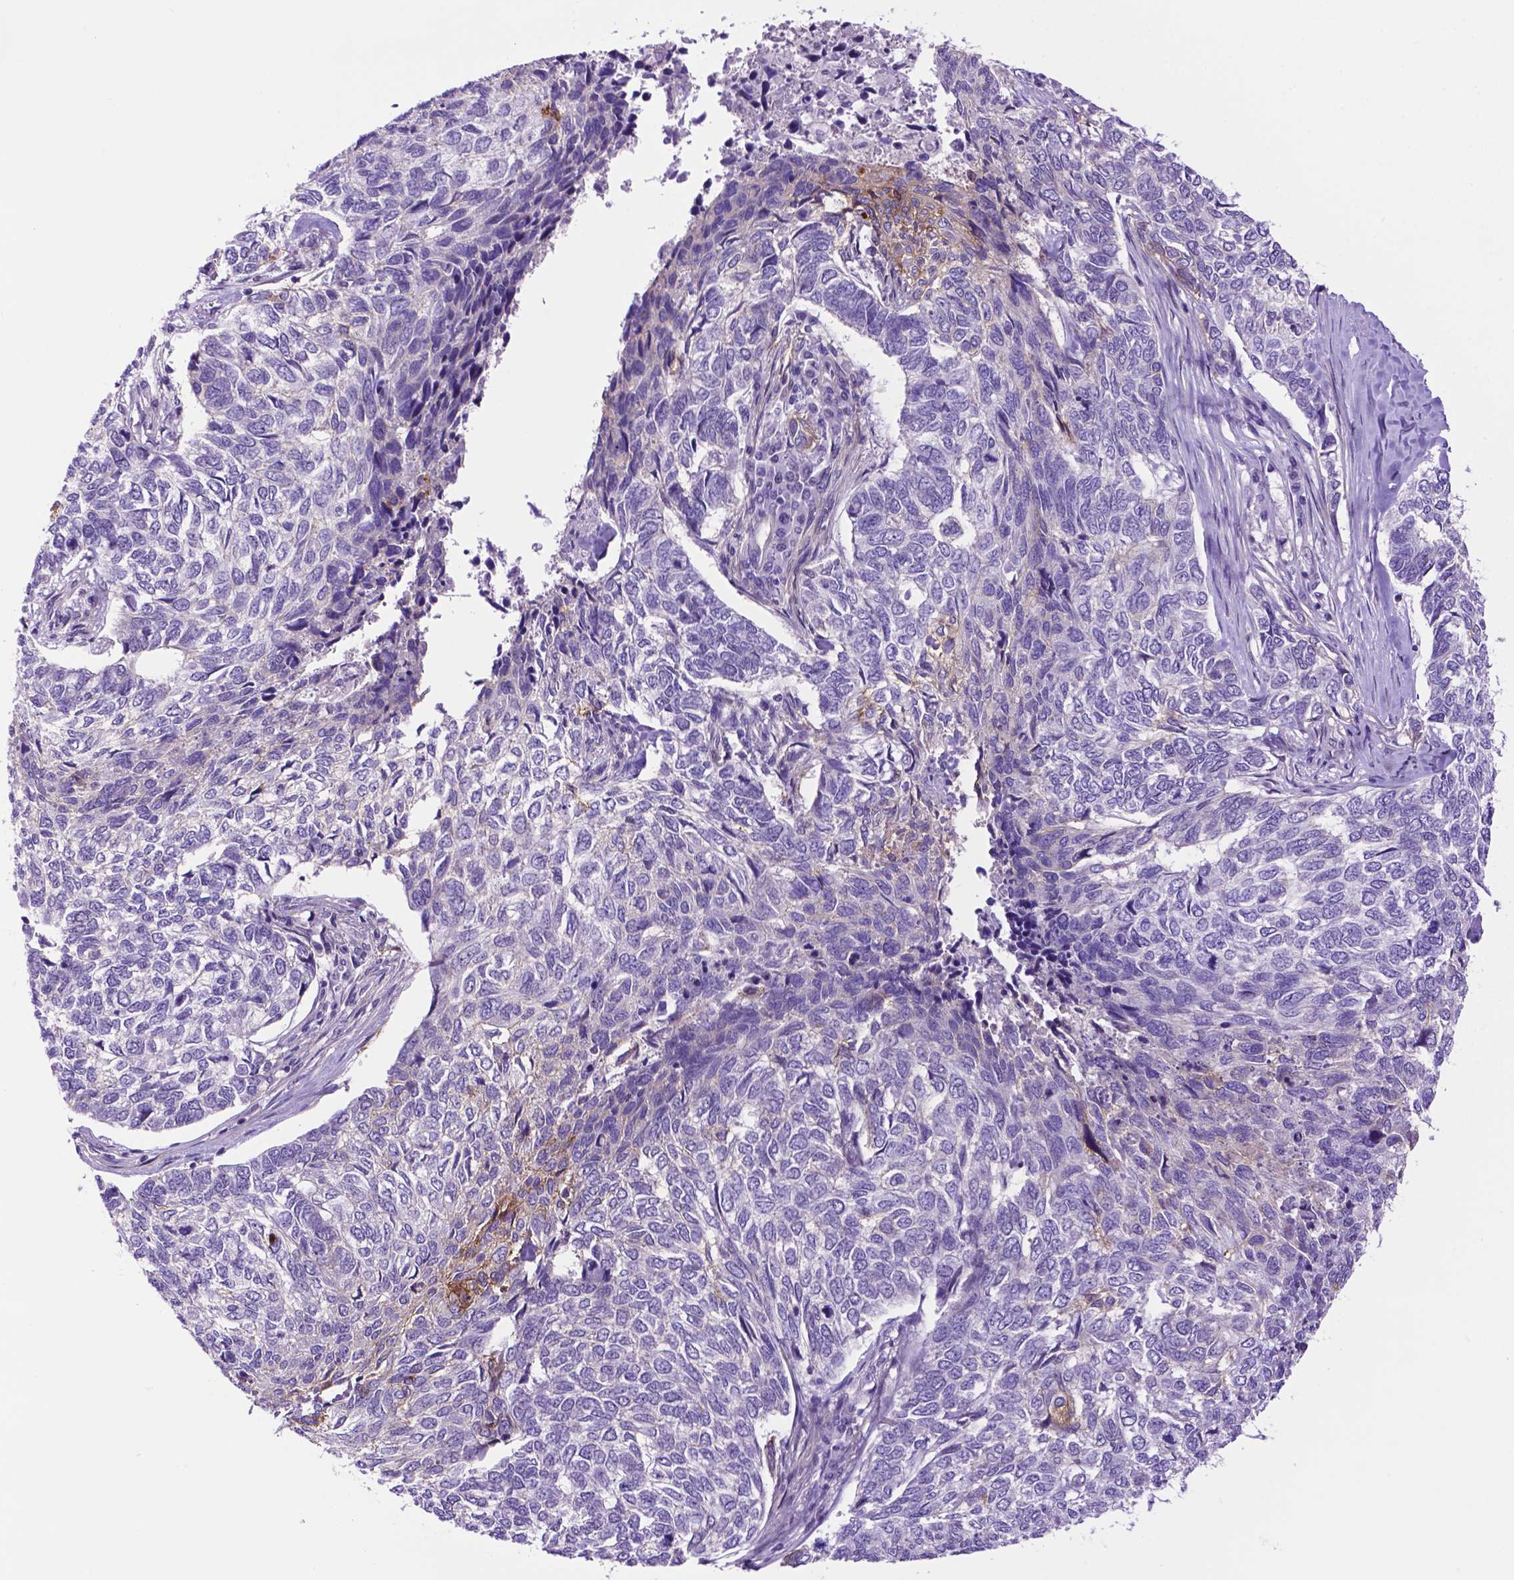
{"staining": {"intensity": "weak", "quantity": "<25%", "location": "cytoplasmic/membranous"}, "tissue": "skin cancer", "cell_type": "Tumor cells", "image_type": "cancer", "snomed": [{"axis": "morphology", "description": "Basal cell carcinoma"}, {"axis": "topography", "description": "Skin"}], "caption": "An IHC micrograph of skin cancer is shown. There is no staining in tumor cells of skin cancer.", "gene": "TACSTD2", "patient": {"sex": "female", "age": 65}}